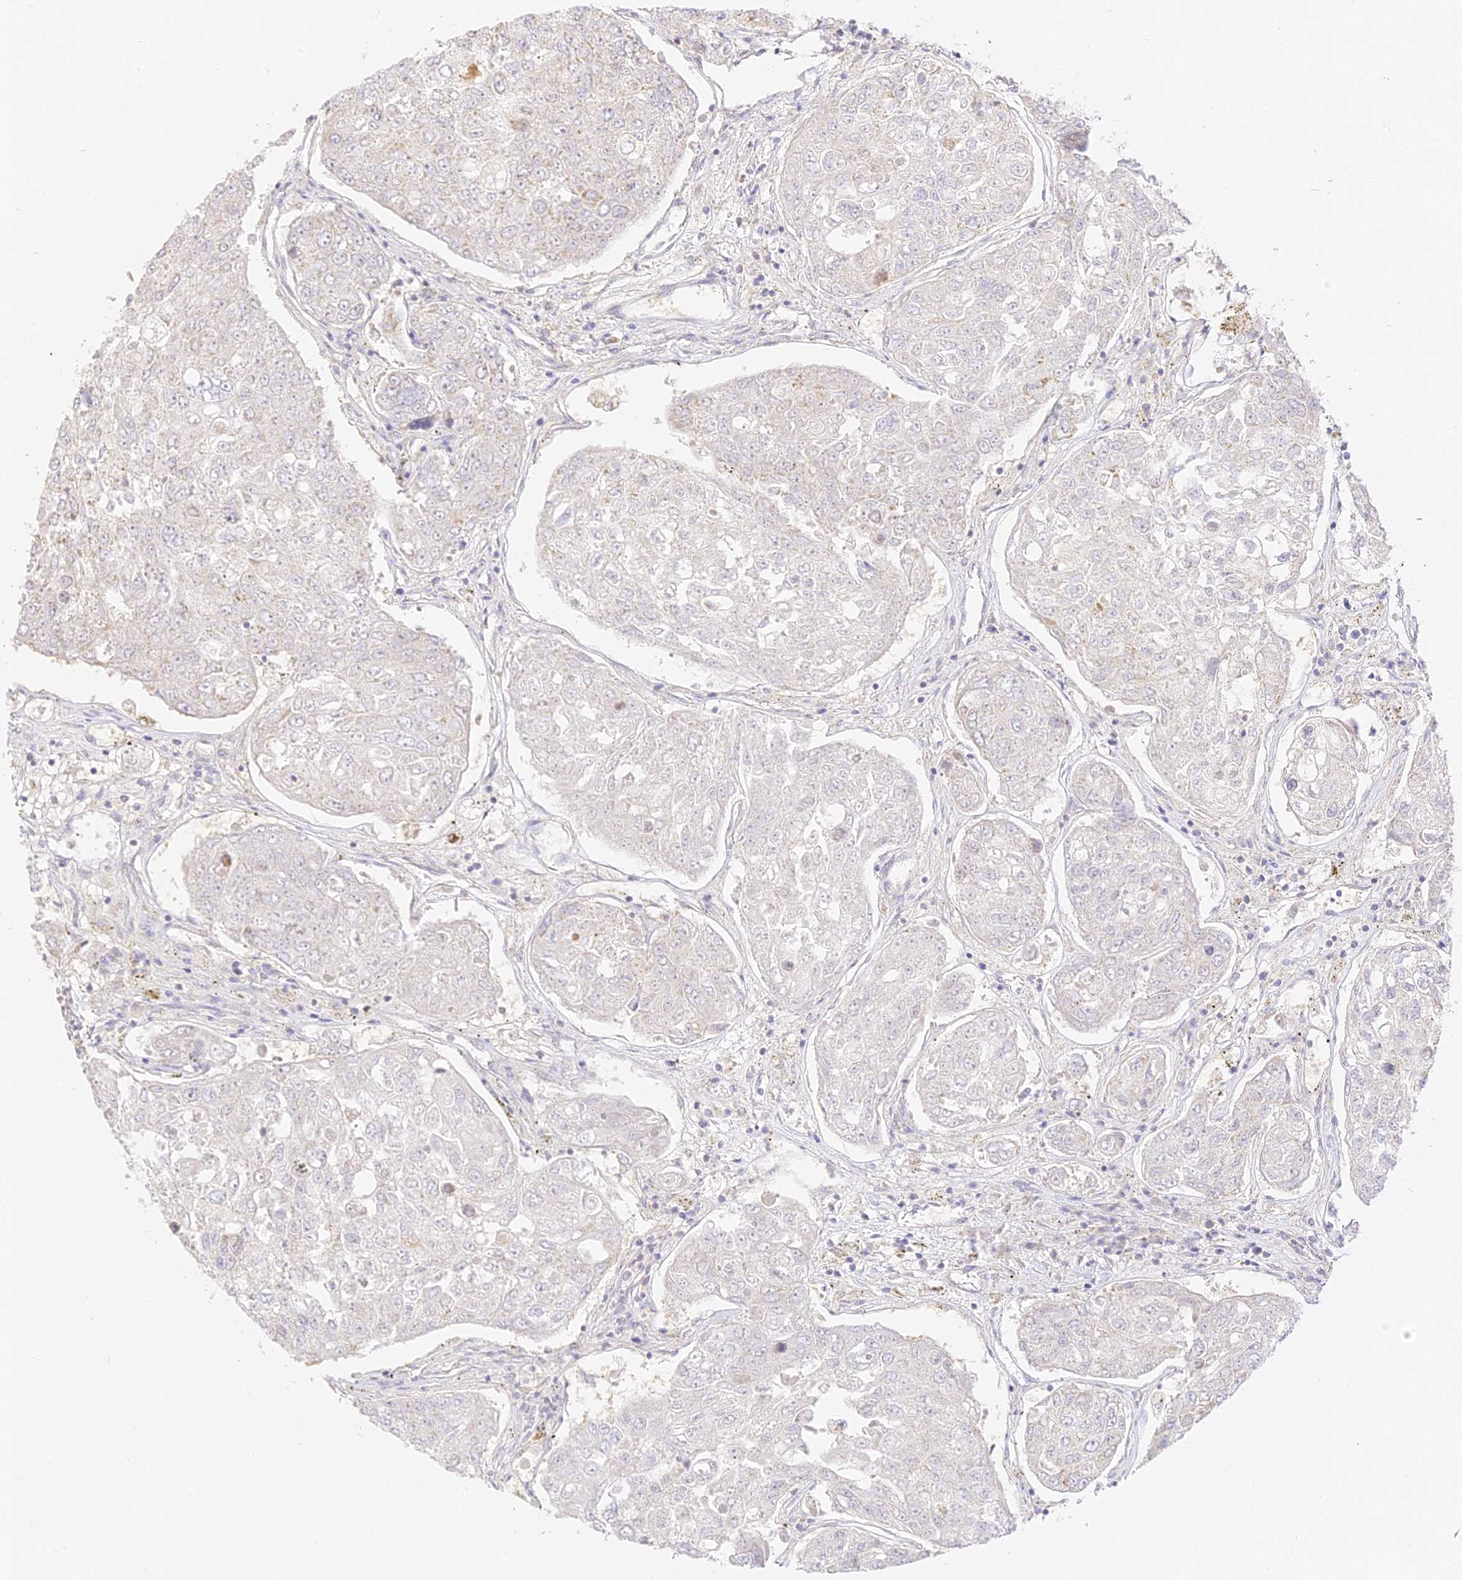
{"staining": {"intensity": "negative", "quantity": "none", "location": "none"}, "tissue": "urothelial cancer", "cell_type": "Tumor cells", "image_type": "cancer", "snomed": [{"axis": "morphology", "description": "Urothelial carcinoma, High grade"}, {"axis": "topography", "description": "Lymph node"}, {"axis": "topography", "description": "Urinary bladder"}], "caption": "High magnification brightfield microscopy of high-grade urothelial carcinoma stained with DAB (3,3'-diaminobenzidine) (brown) and counterstained with hematoxylin (blue): tumor cells show no significant positivity.", "gene": "LRRC15", "patient": {"sex": "male", "age": 51}}